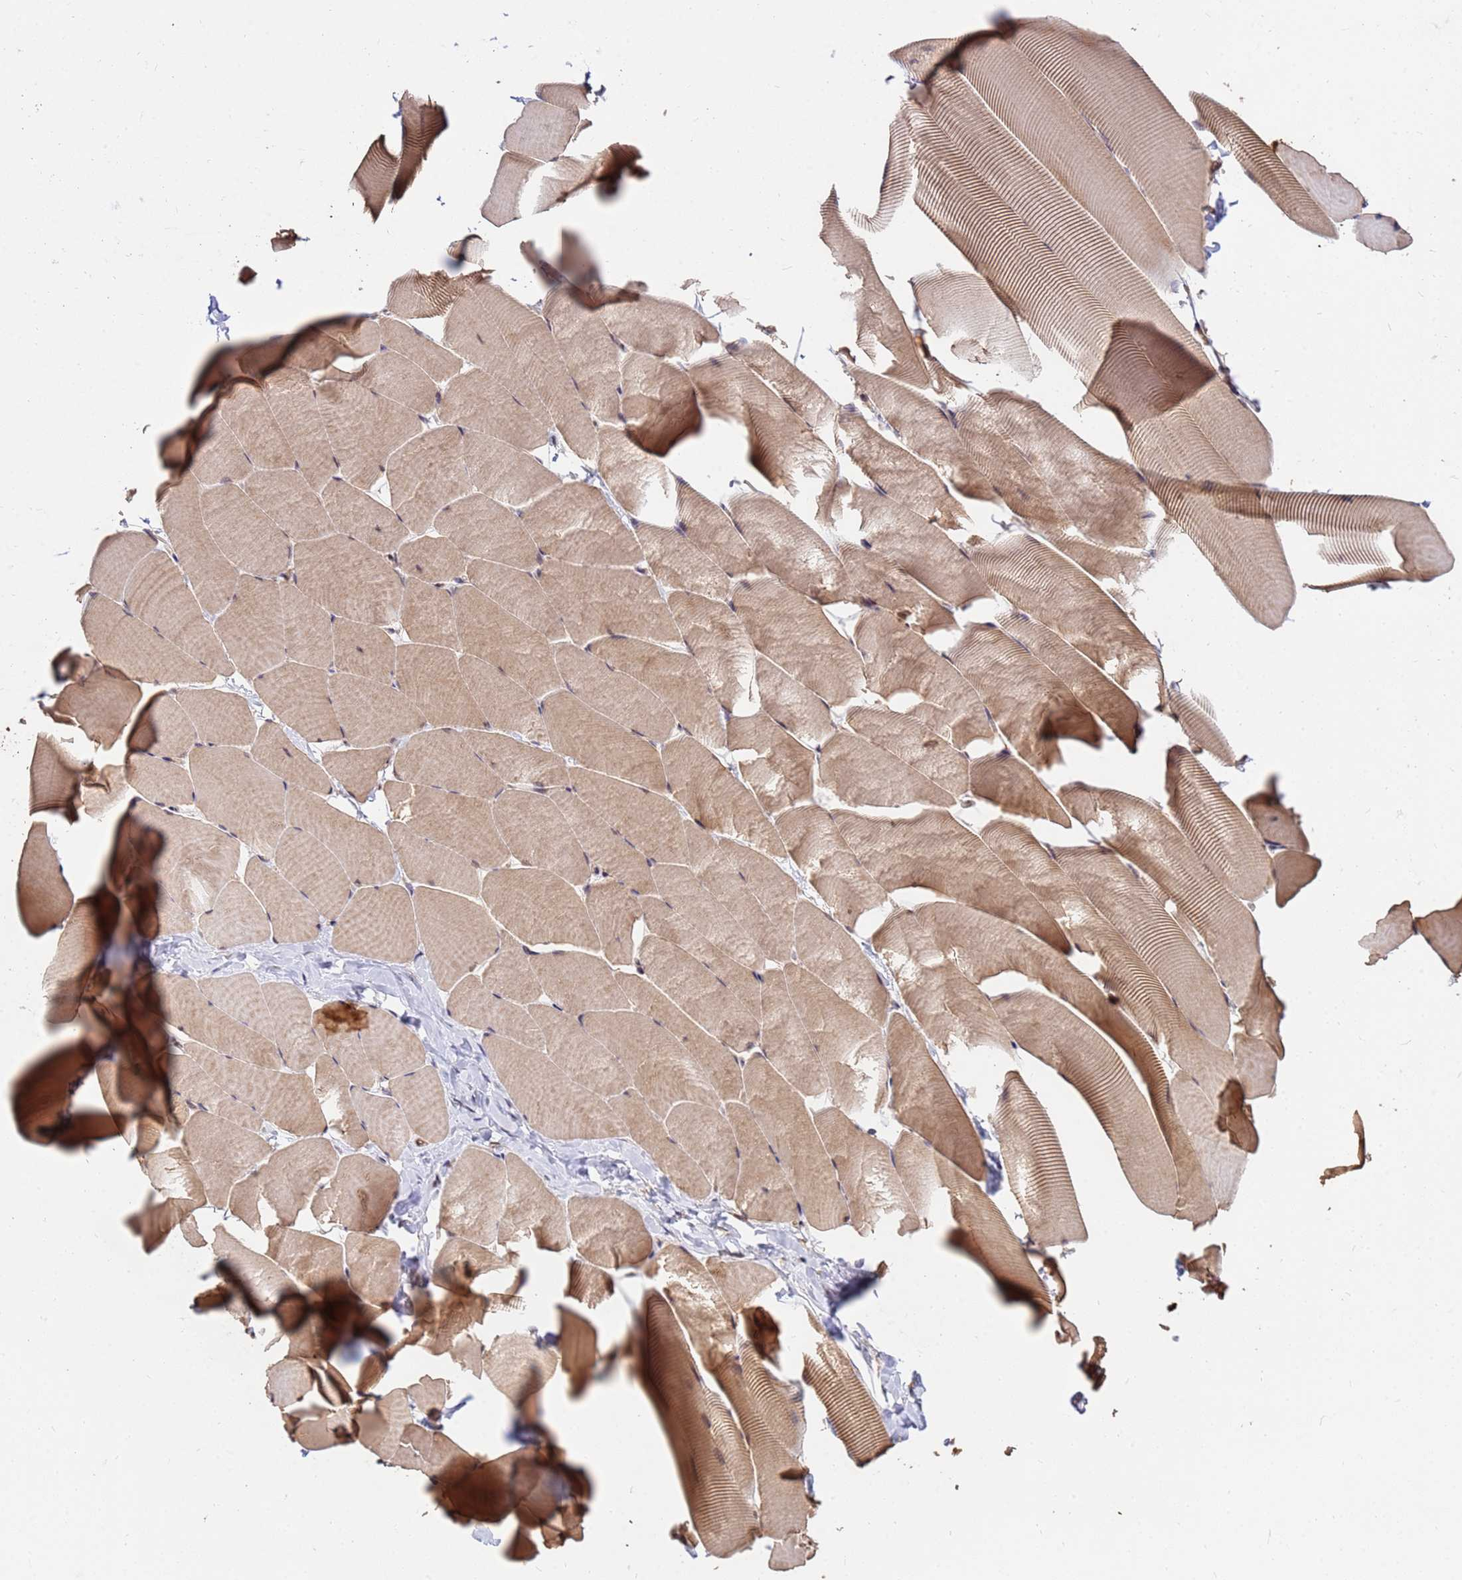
{"staining": {"intensity": "moderate", "quantity": "<25%", "location": "cytoplasmic/membranous,nuclear"}, "tissue": "skeletal muscle", "cell_type": "Myocytes", "image_type": "normal", "snomed": [{"axis": "morphology", "description": "Normal tissue, NOS"}, {"axis": "topography", "description": "Skeletal muscle"}], "caption": "IHC histopathology image of benign skeletal muscle: skeletal muscle stained using IHC reveals low levels of moderate protein expression localized specifically in the cytoplasmic/membranous,nuclear of myocytes, appearing as a cytoplasmic/membranous,nuclear brown color.", "gene": "ZNF619", "patient": {"sex": "male", "age": 25}}